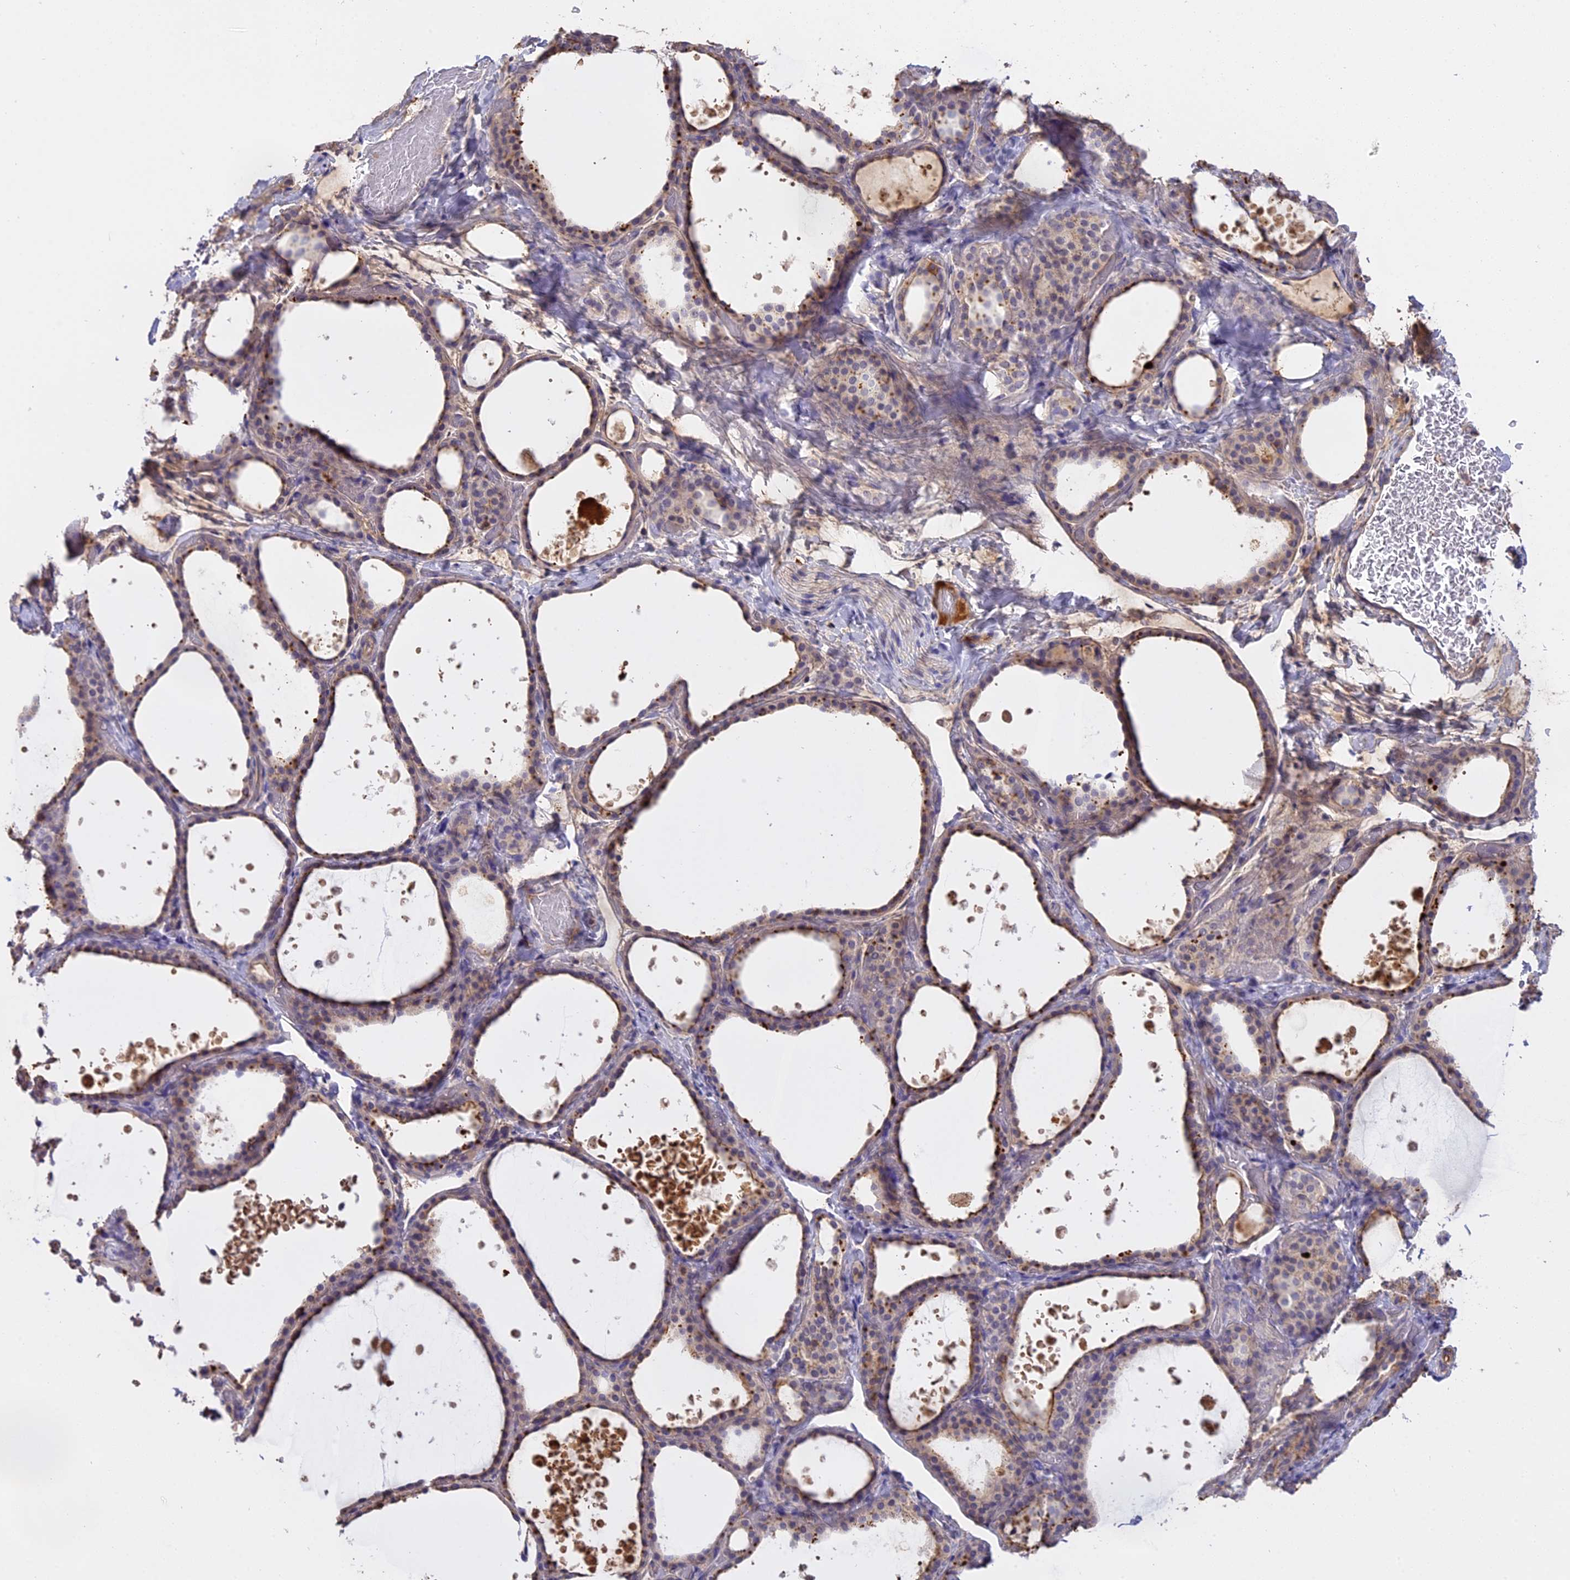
{"staining": {"intensity": "weak", "quantity": "25%-75%", "location": "cytoplasmic/membranous"}, "tissue": "thyroid gland", "cell_type": "Glandular cells", "image_type": "normal", "snomed": [{"axis": "morphology", "description": "Normal tissue, NOS"}, {"axis": "topography", "description": "Thyroid gland"}], "caption": "Unremarkable thyroid gland displays weak cytoplasmic/membranous positivity in about 25%-75% of glandular cells The staining is performed using DAB brown chromogen to label protein expression. The nuclei are counter-stained blue using hematoxylin..", "gene": "CFAP119", "patient": {"sex": "female", "age": 44}}